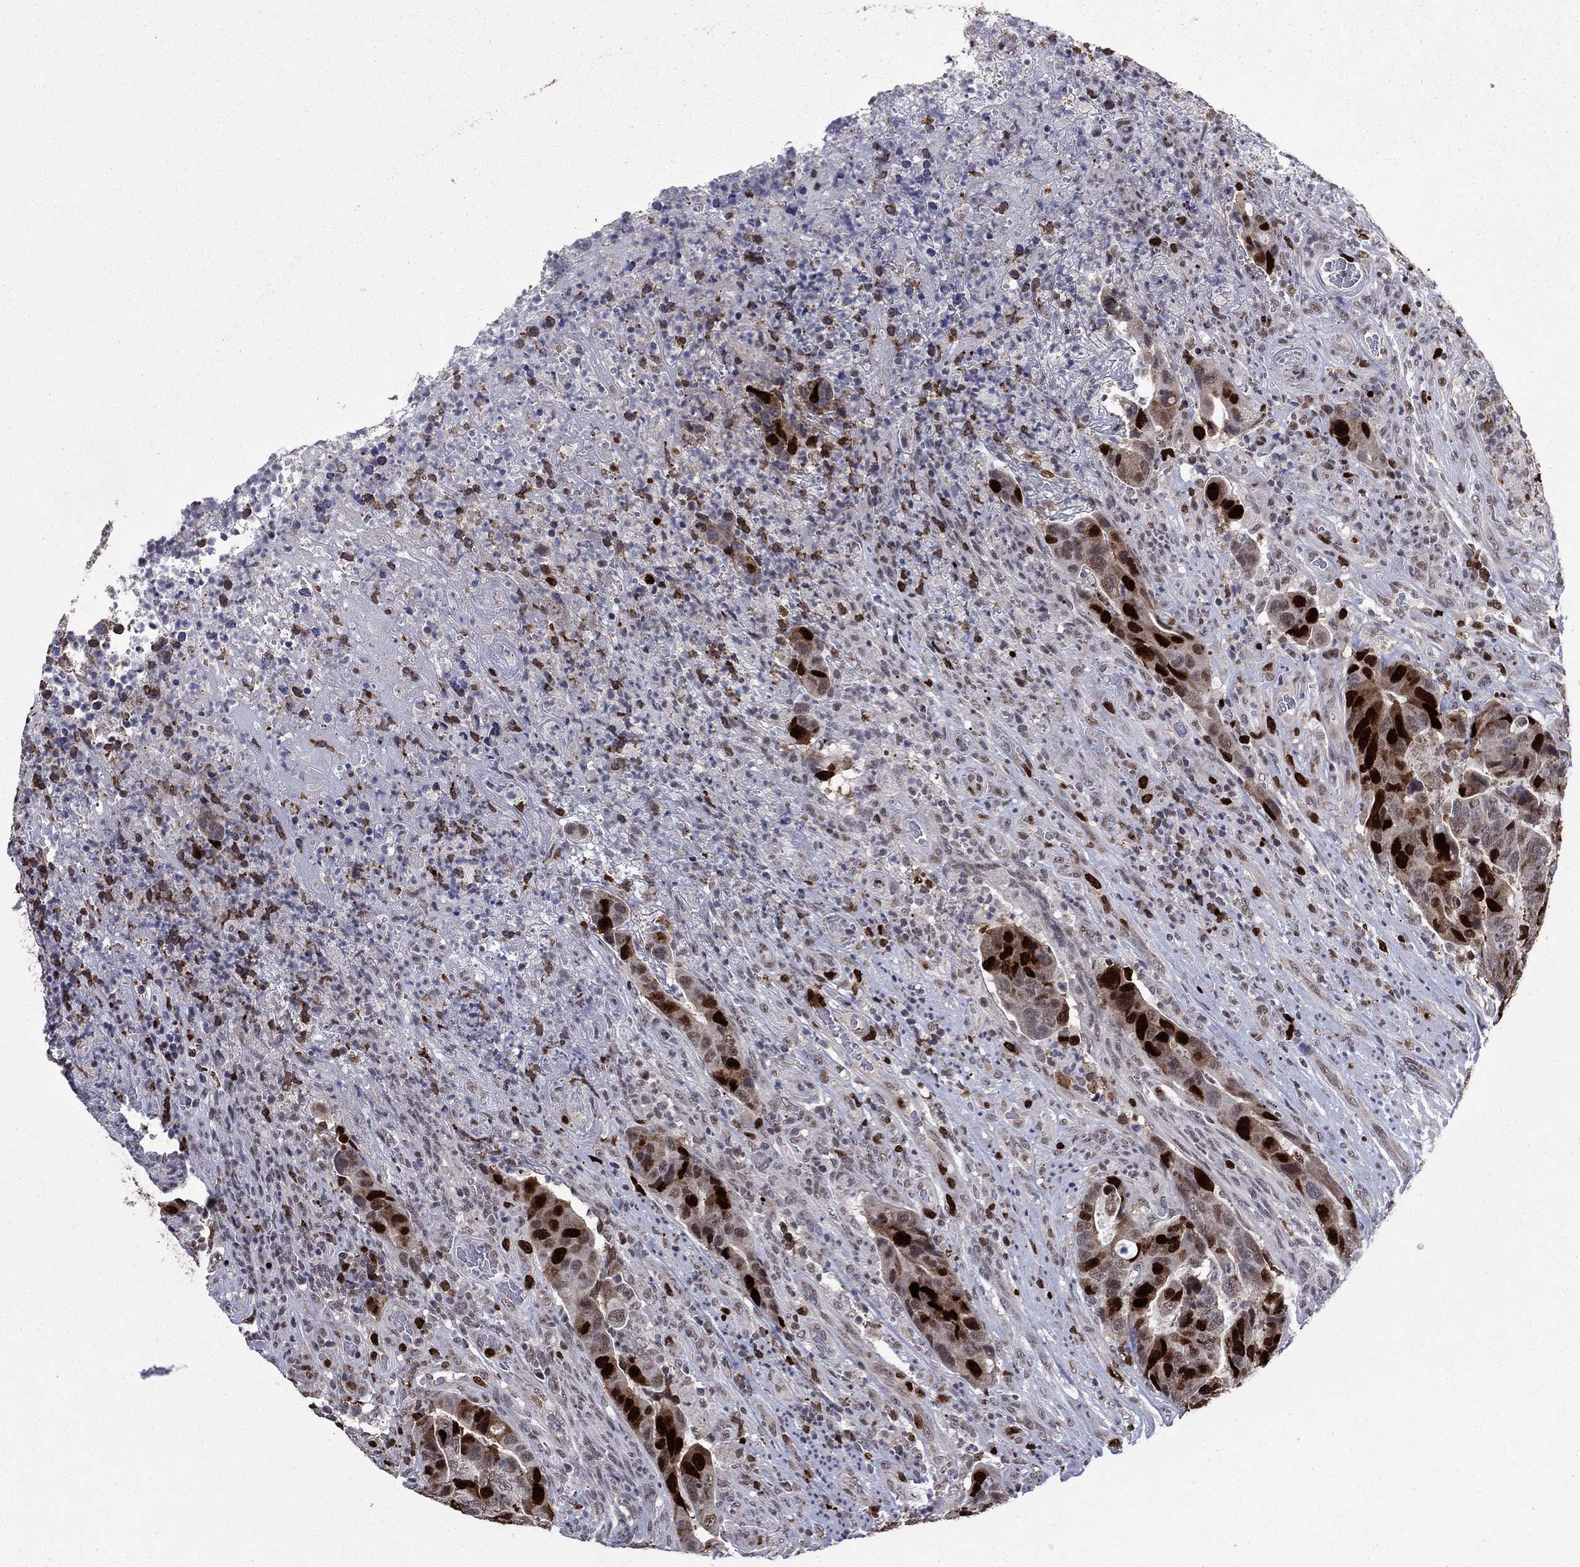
{"staining": {"intensity": "strong", "quantity": "25%-75%", "location": "nuclear"}, "tissue": "colorectal cancer", "cell_type": "Tumor cells", "image_type": "cancer", "snomed": [{"axis": "morphology", "description": "Adenocarcinoma, NOS"}, {"axis": "topography", "description": "Colon"}], "caption": "Immunohistochemistry (IHC) staining of colorectal cancer, which demonstrates high levels of strong nuclear expression in approximately 25%-75% of tumor cells indicating strong nuclear protein expression. The staining was performed using DAB (3,3'-diaminobenzidine) (brown) for protein detection and nuclei were counterstained in hematoxylin (blue).", "gene": "CDCA5", "patient": {"sex": "female", "age": 56}}